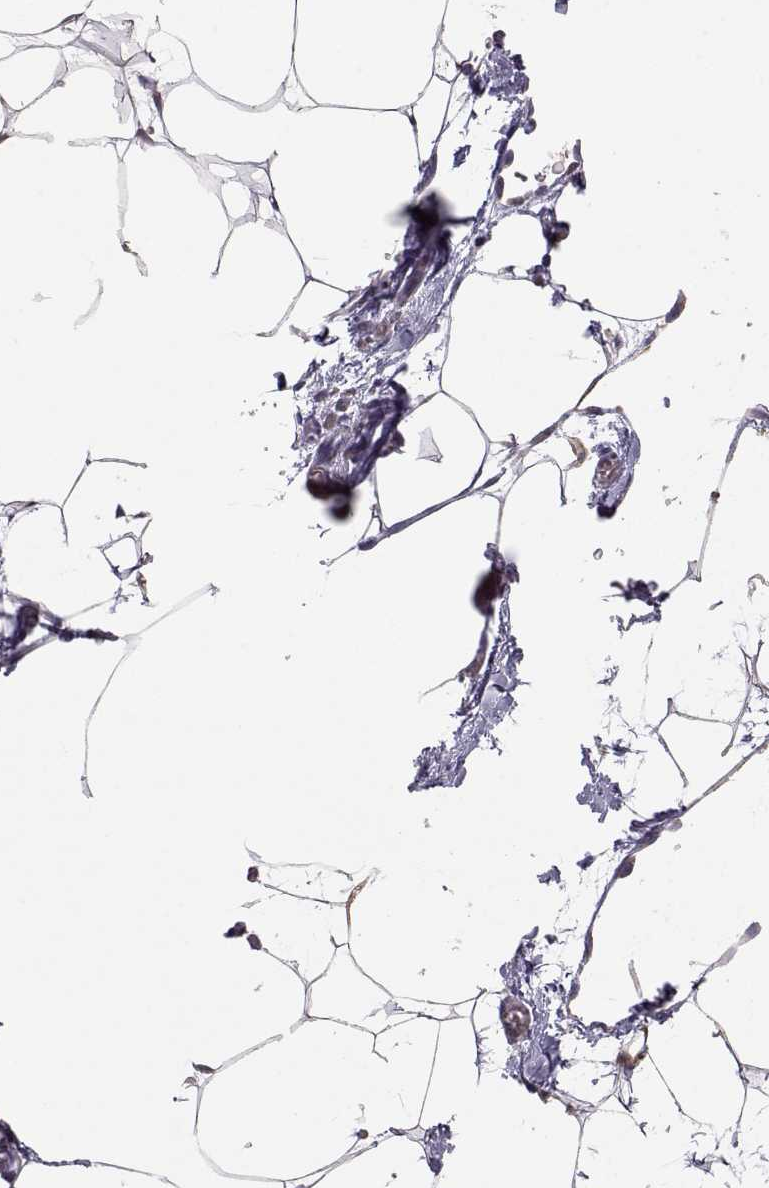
{"staining": {"intensity": "negative", "quantity": "none", "location": "none"}, "tissue": "adipose tissue", "cell_type": "Adipocytes", "image_type": "normal", "snomed": [{"axis": "morphology", "description": "Normal tissue, NOS"}, {"axis": "topography", "description": "Adipose tissue"}], "caption": "IHC histopathology image of unremarkable human adipose tissue stained for a protein (brown), which displays no staining in adipocytes.", "gene": "NCAM2", "patient": {"sex": "male", "age": 57}}